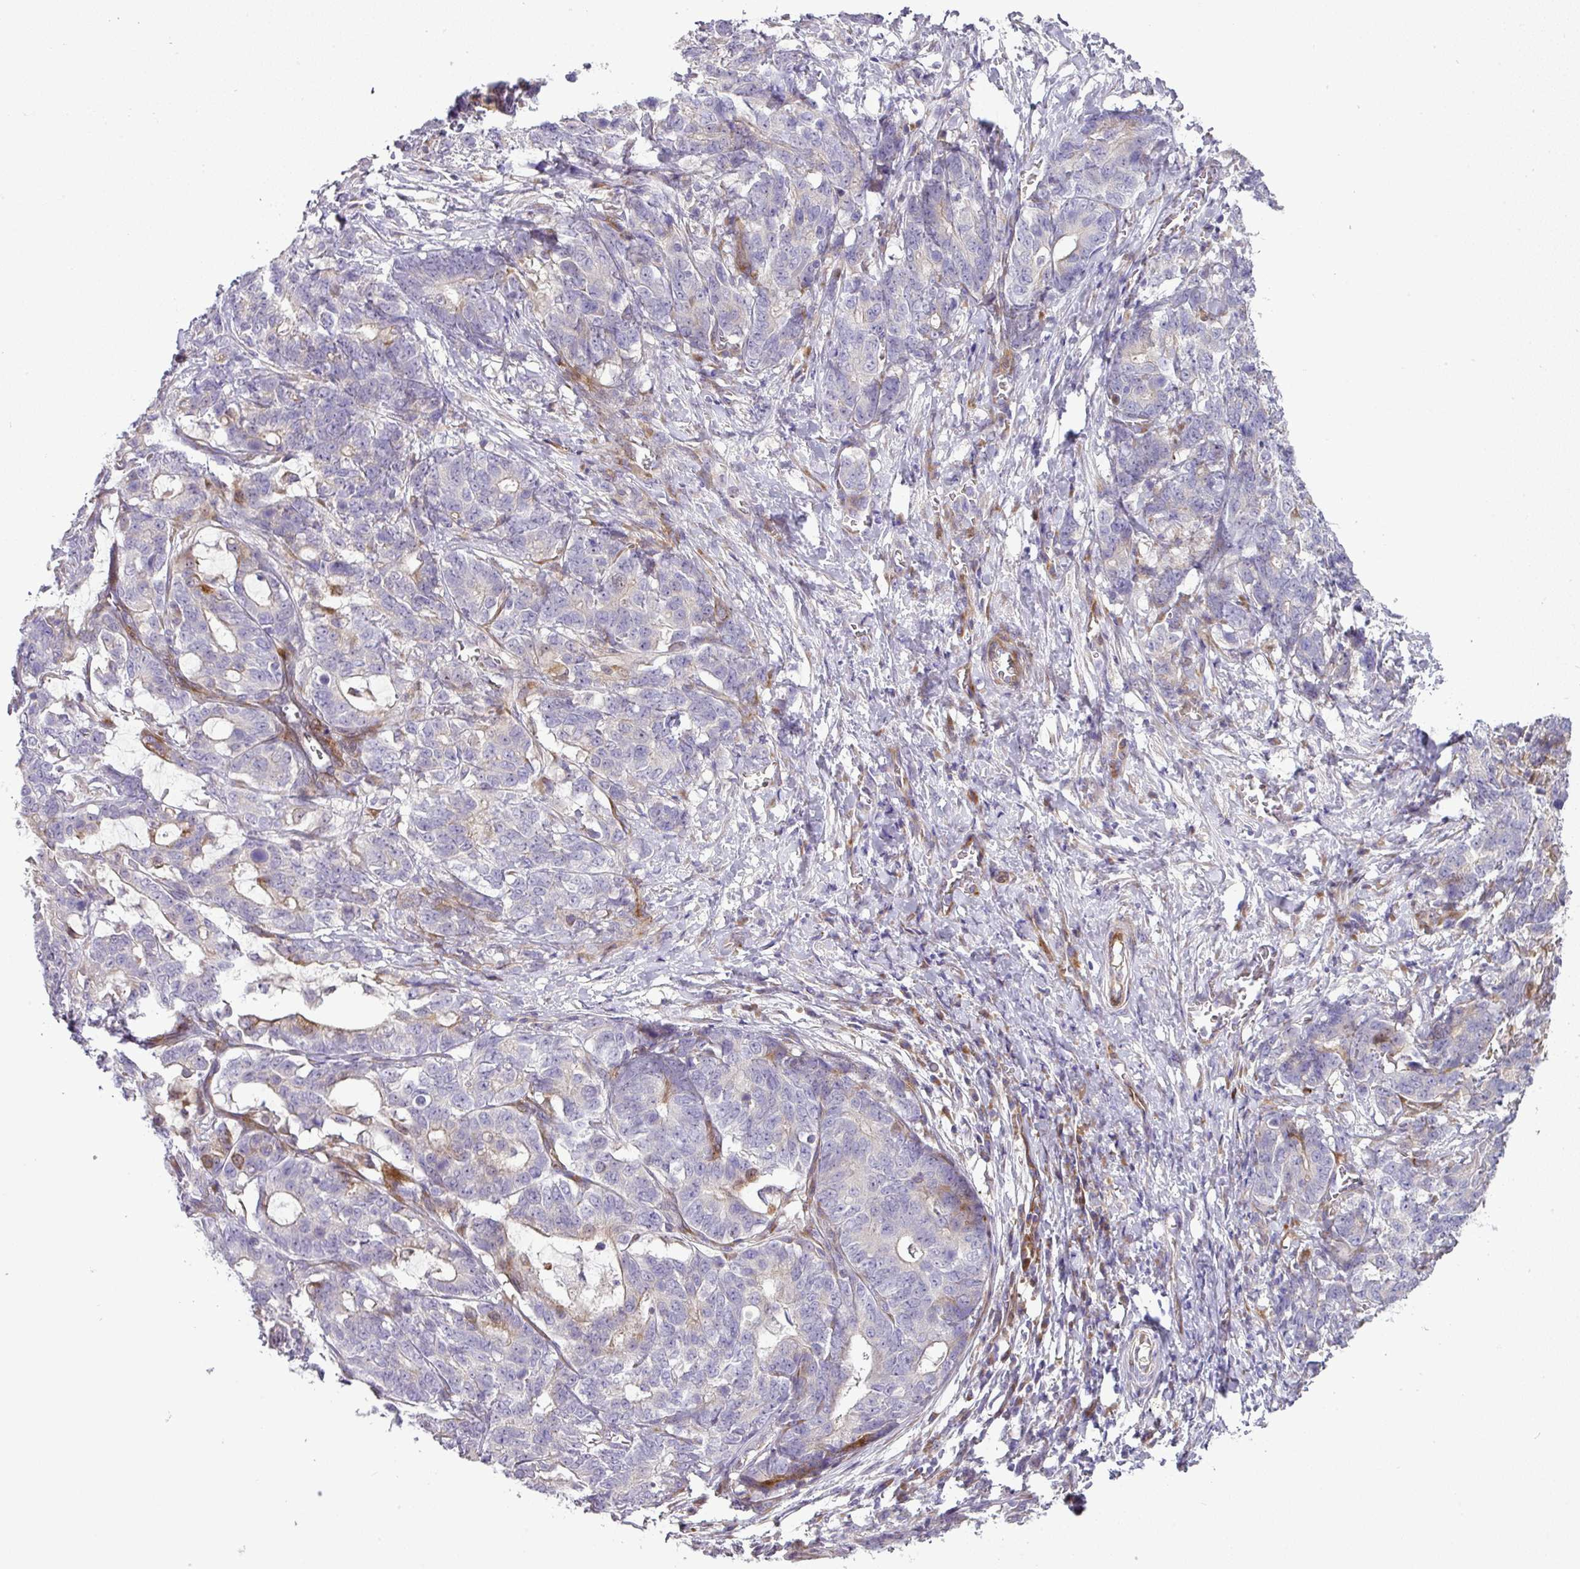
{"staining": {"intensity": "negative", "quantity": "none", "location": "none"}, "tissue": "stomach cancer", "cell_type": "Tumor cells", "image_type": "cancer", "snomed": [{"axis": "morphology", "description": "Normal tissue, NOS"}, {"axis": "morphology", "description": "Adenocarcinoma, NOS"}, {"axis": "topography", "description": "Stomach"}], "caption": "Immunohistochemistry (IHC) image of stomach cancer stained for a protein (brown), which reveals no positivity in tumor cells.", "gene": "ATP6V1F", "patient": {"sex": "female", "age": 64}}